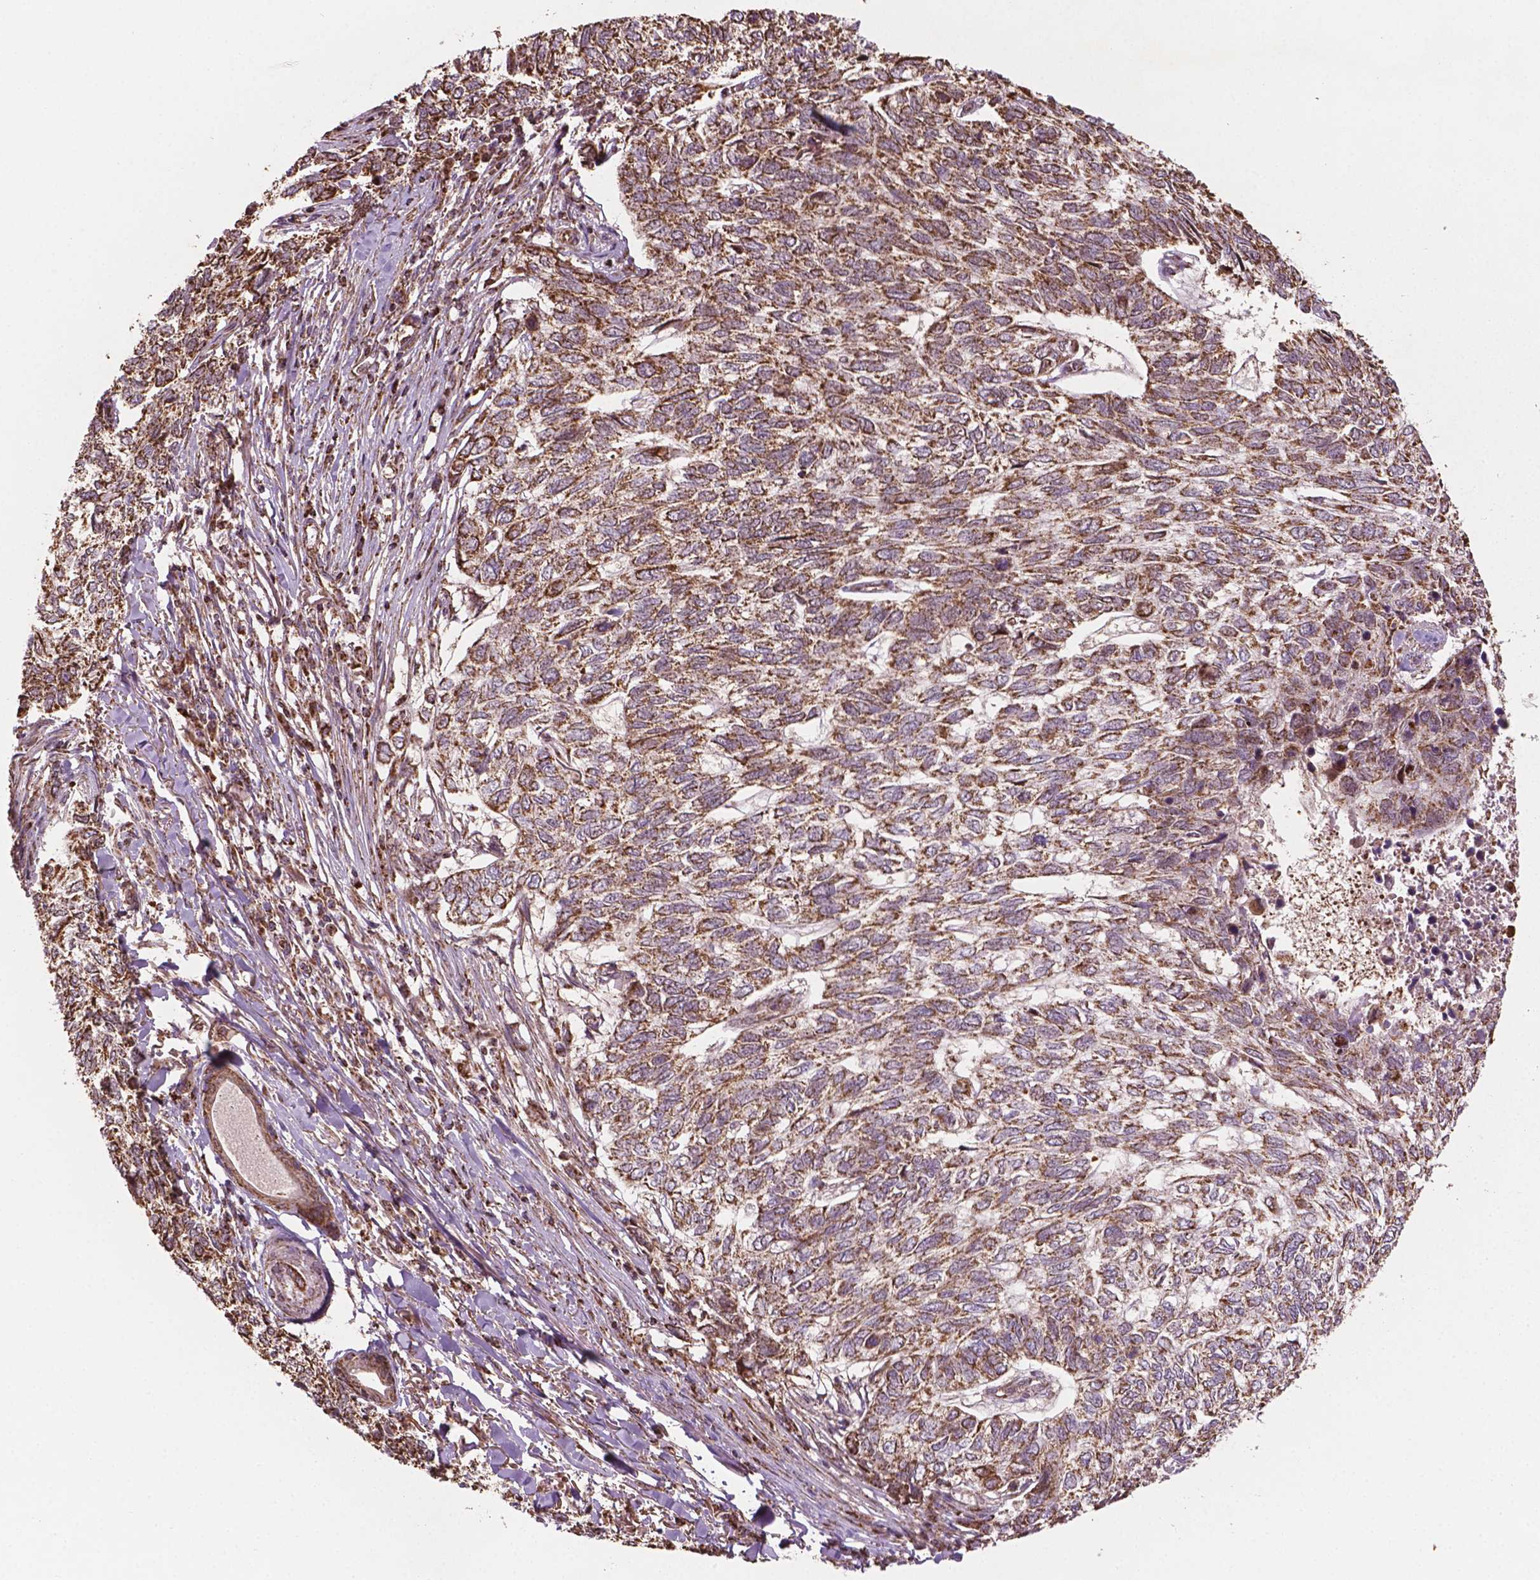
{"staining": {"intensity": "weak", "quantity": ">75%", "location": "cytoplasmic/membranous"}, "tissue": "skin cancer", "cell_type": "Tumor cells", "image_type": "cancer", "snomed": [{"axis": "morphology", "description": "Basal cell carcinoma"}, {"axis": "topography", "description": "Skin"}], "caption": "Skin cancer stained with immunohistochemistry (IHC) displays weak cytoplasmic/membranous staining in approximately >75% of tumor cells.", "gene": "HS3ST3A1", "patient": {"sex": "female", "age": 65}}